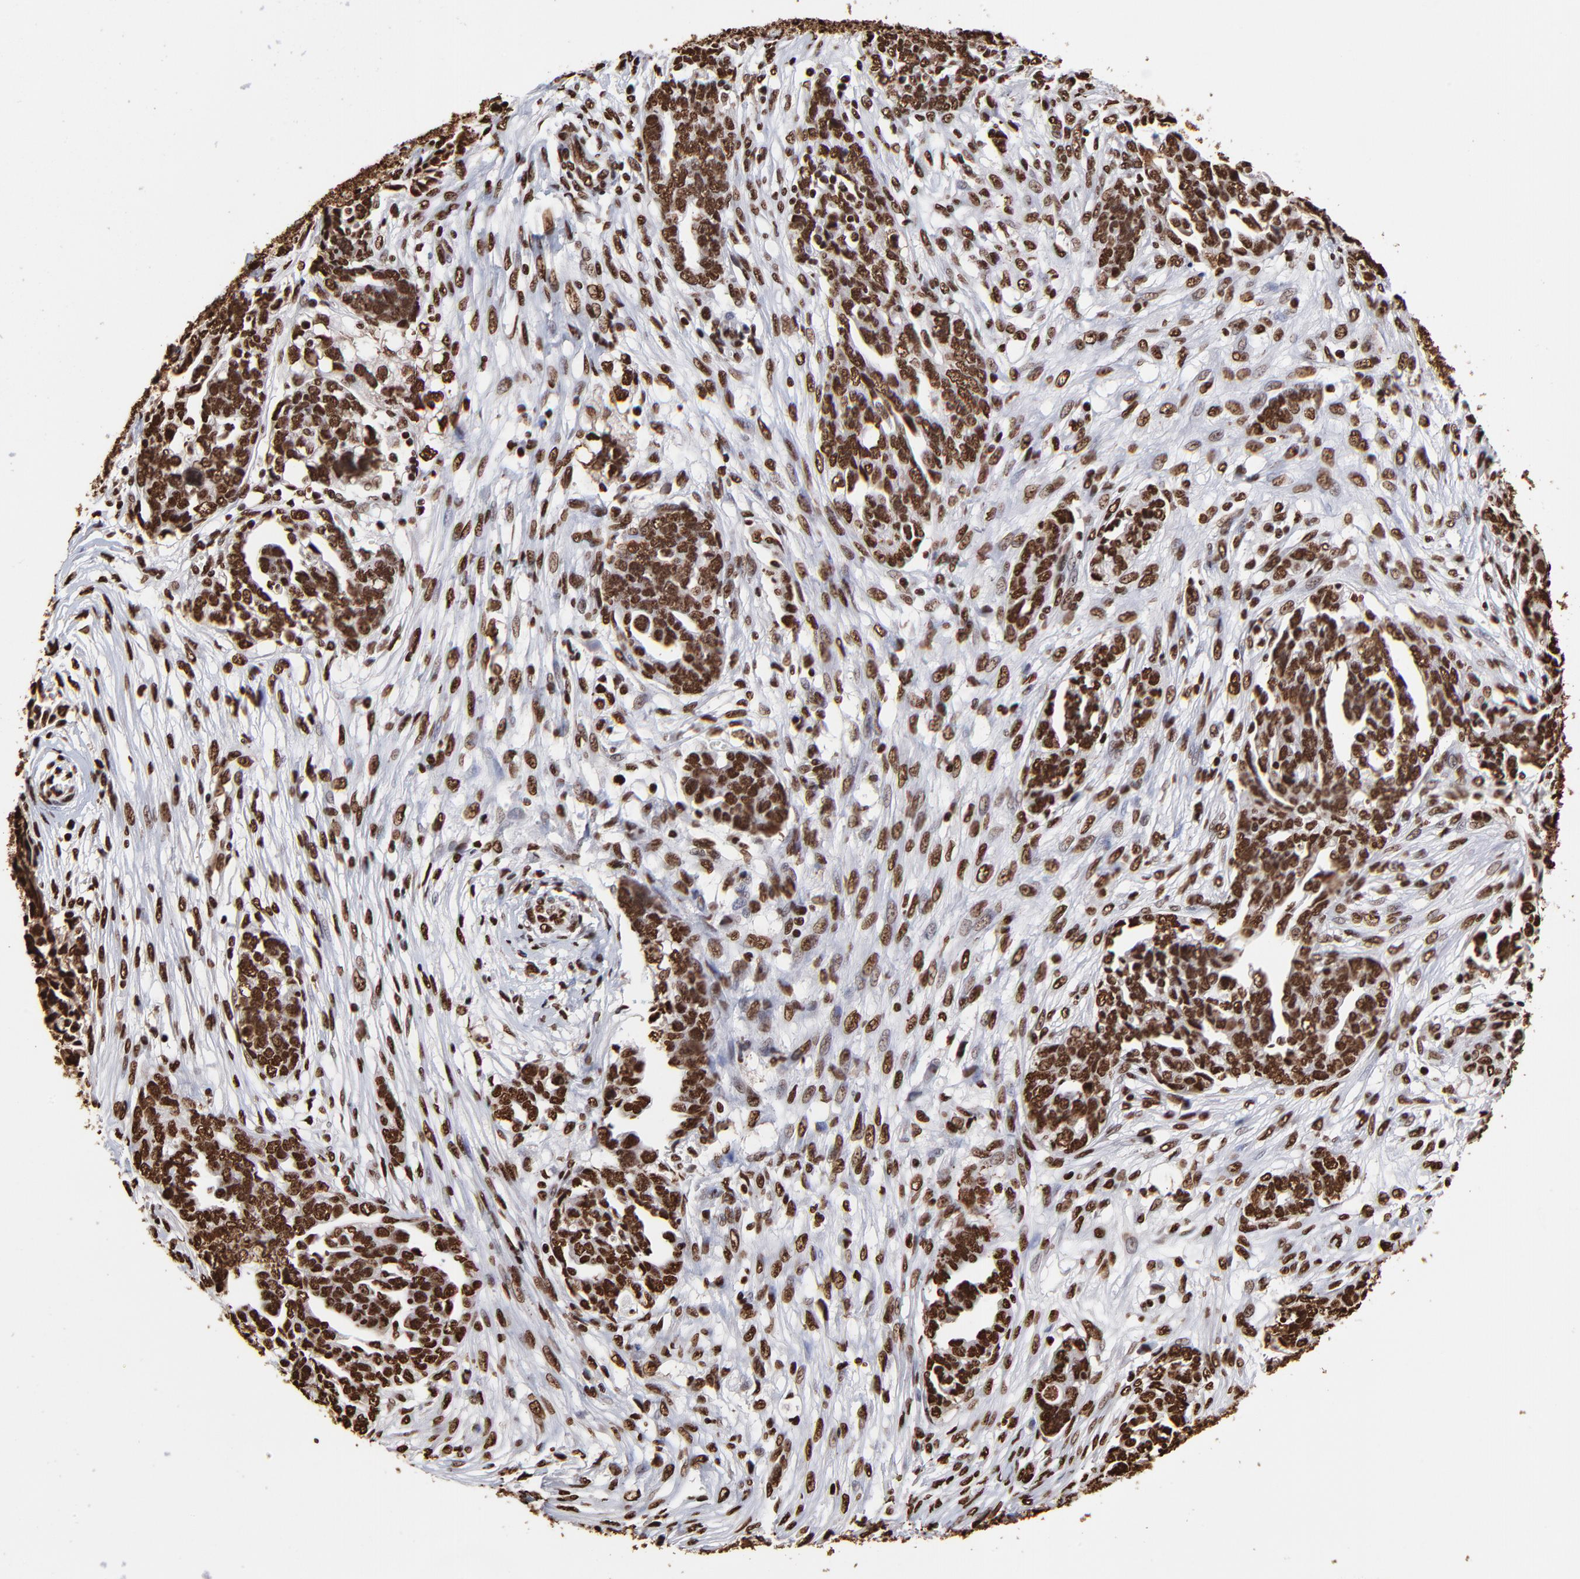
{"staining": {"intensity": "strong", "quantity": ">75%", "location": "nuclear"}, "tissue": "ovarian cancer", "cell_type": "Tumor cells", "image_type": "cancer", "snomed": [{"axis": "morphology", "description": "Normal tissue, NOS"}, {"axis": "morphology", "description": "Cystadenocarcinoma, serous, NOS"}, {"axis": "topography", "description": "Fallopian tube"}, {"axis": "topography", "description": "Ovary"}], "caption": "The immunohistochemical stain highlights strong nuclear positivity in tumor cells of ovarian cancer tissue. Immunohistochemistry (ihc) stains the protein in brown and the nuclei are stained blue.", "gene": "ZNF544", "patient": {"sex": "female", "age": 56}}